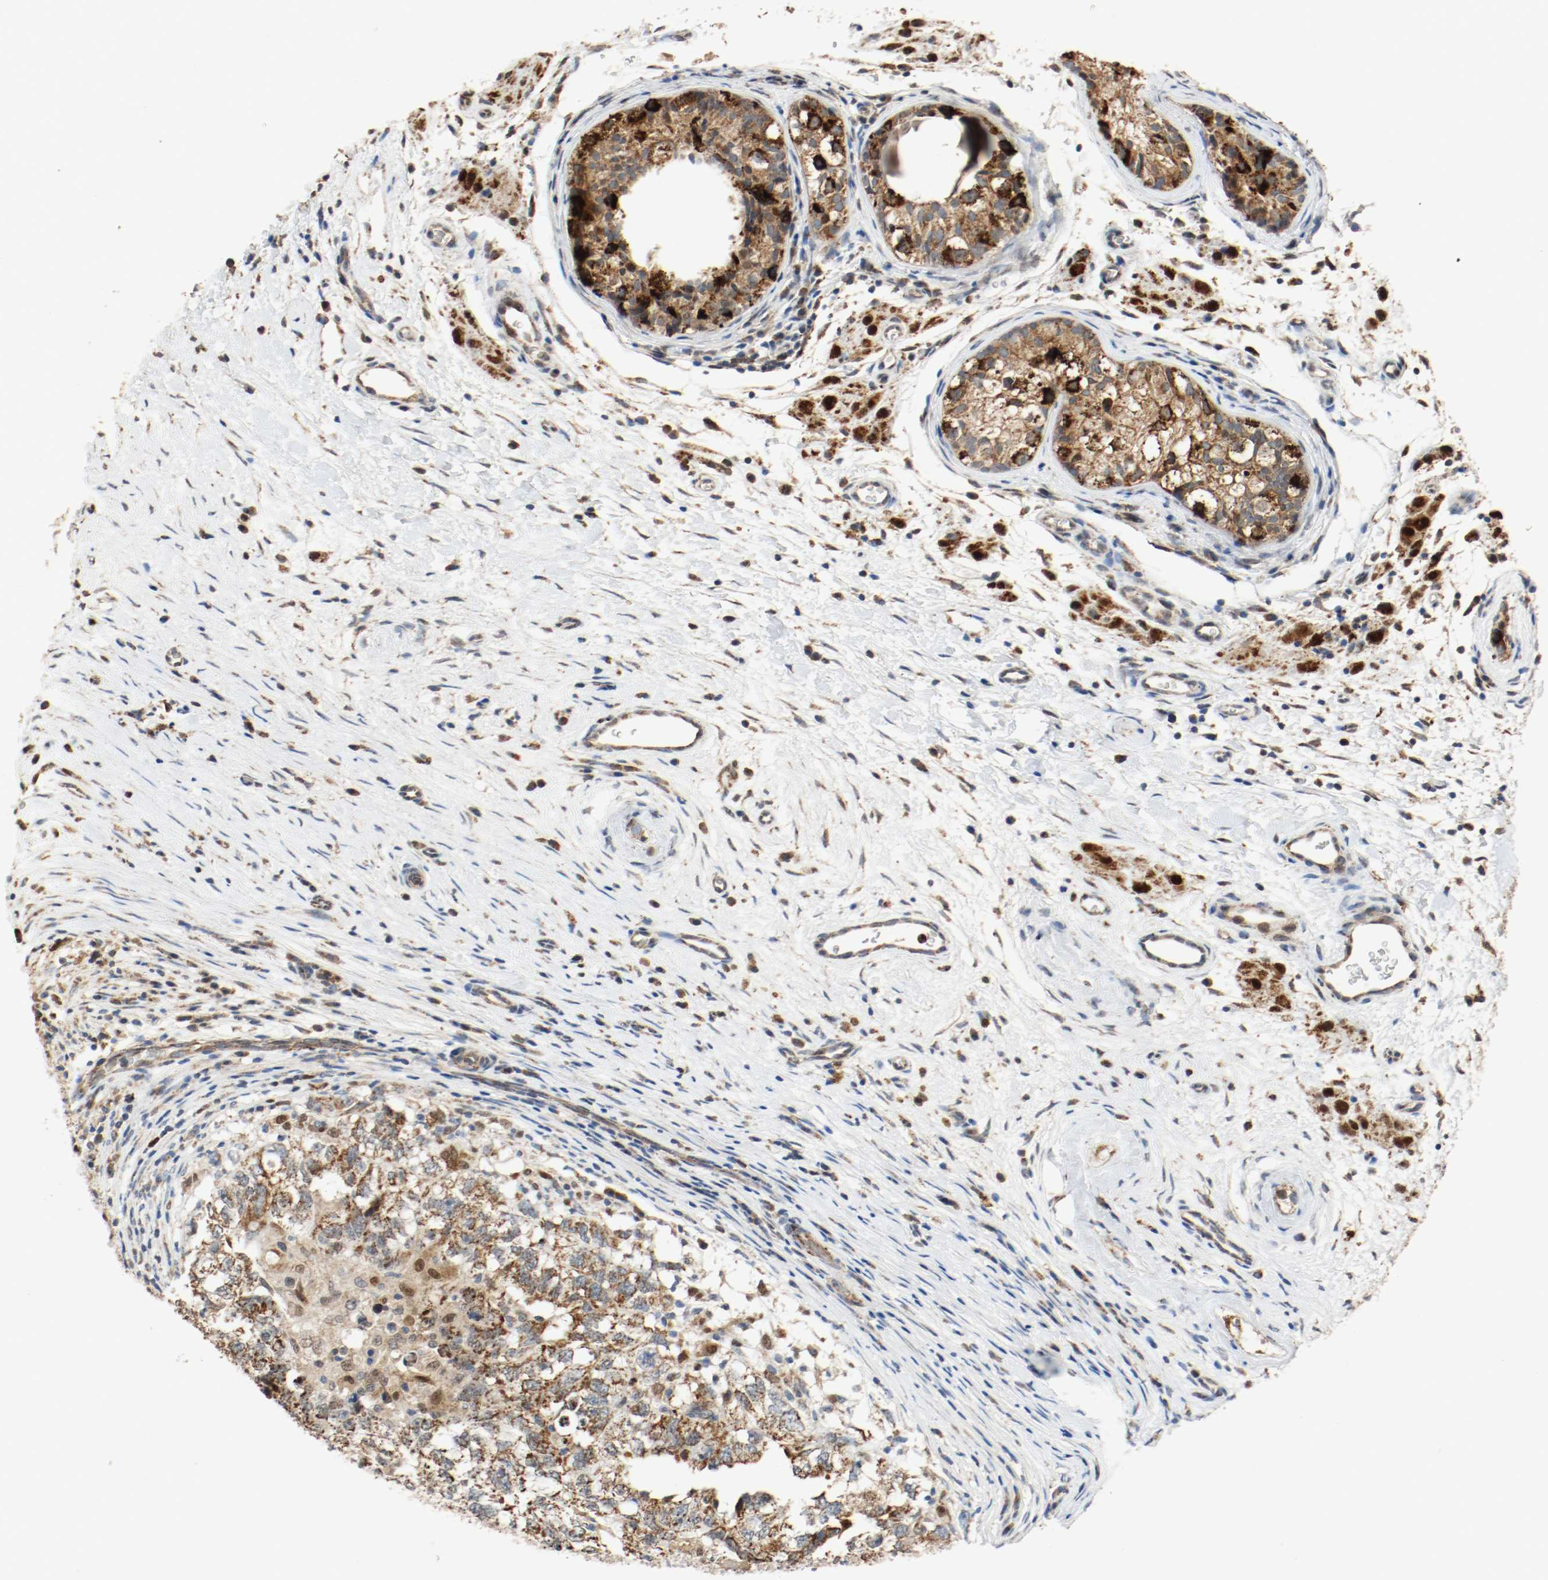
{"staining": {"intensity": "strong", "quantity": ">75%", "location": "cytoplasmic/membranous"}, "tissue": "testis cancer", "cell_type": "Tumor cells", "image_type": "cancer", "snomed": [{"axis": "morphology", "description": "Carcinoma, Embryonal, NOS"}, {"axis": "topography", "description": "Testis"}], "caption": "Tumor cells display strong cytoplasmic/membranous staining in about >75% of cells in testis cancer. (DAB IHC with brightfield microscopy, high magnification).", "gene": "ALDH4A1", "patient": {"sex": "male", "age": 21}}